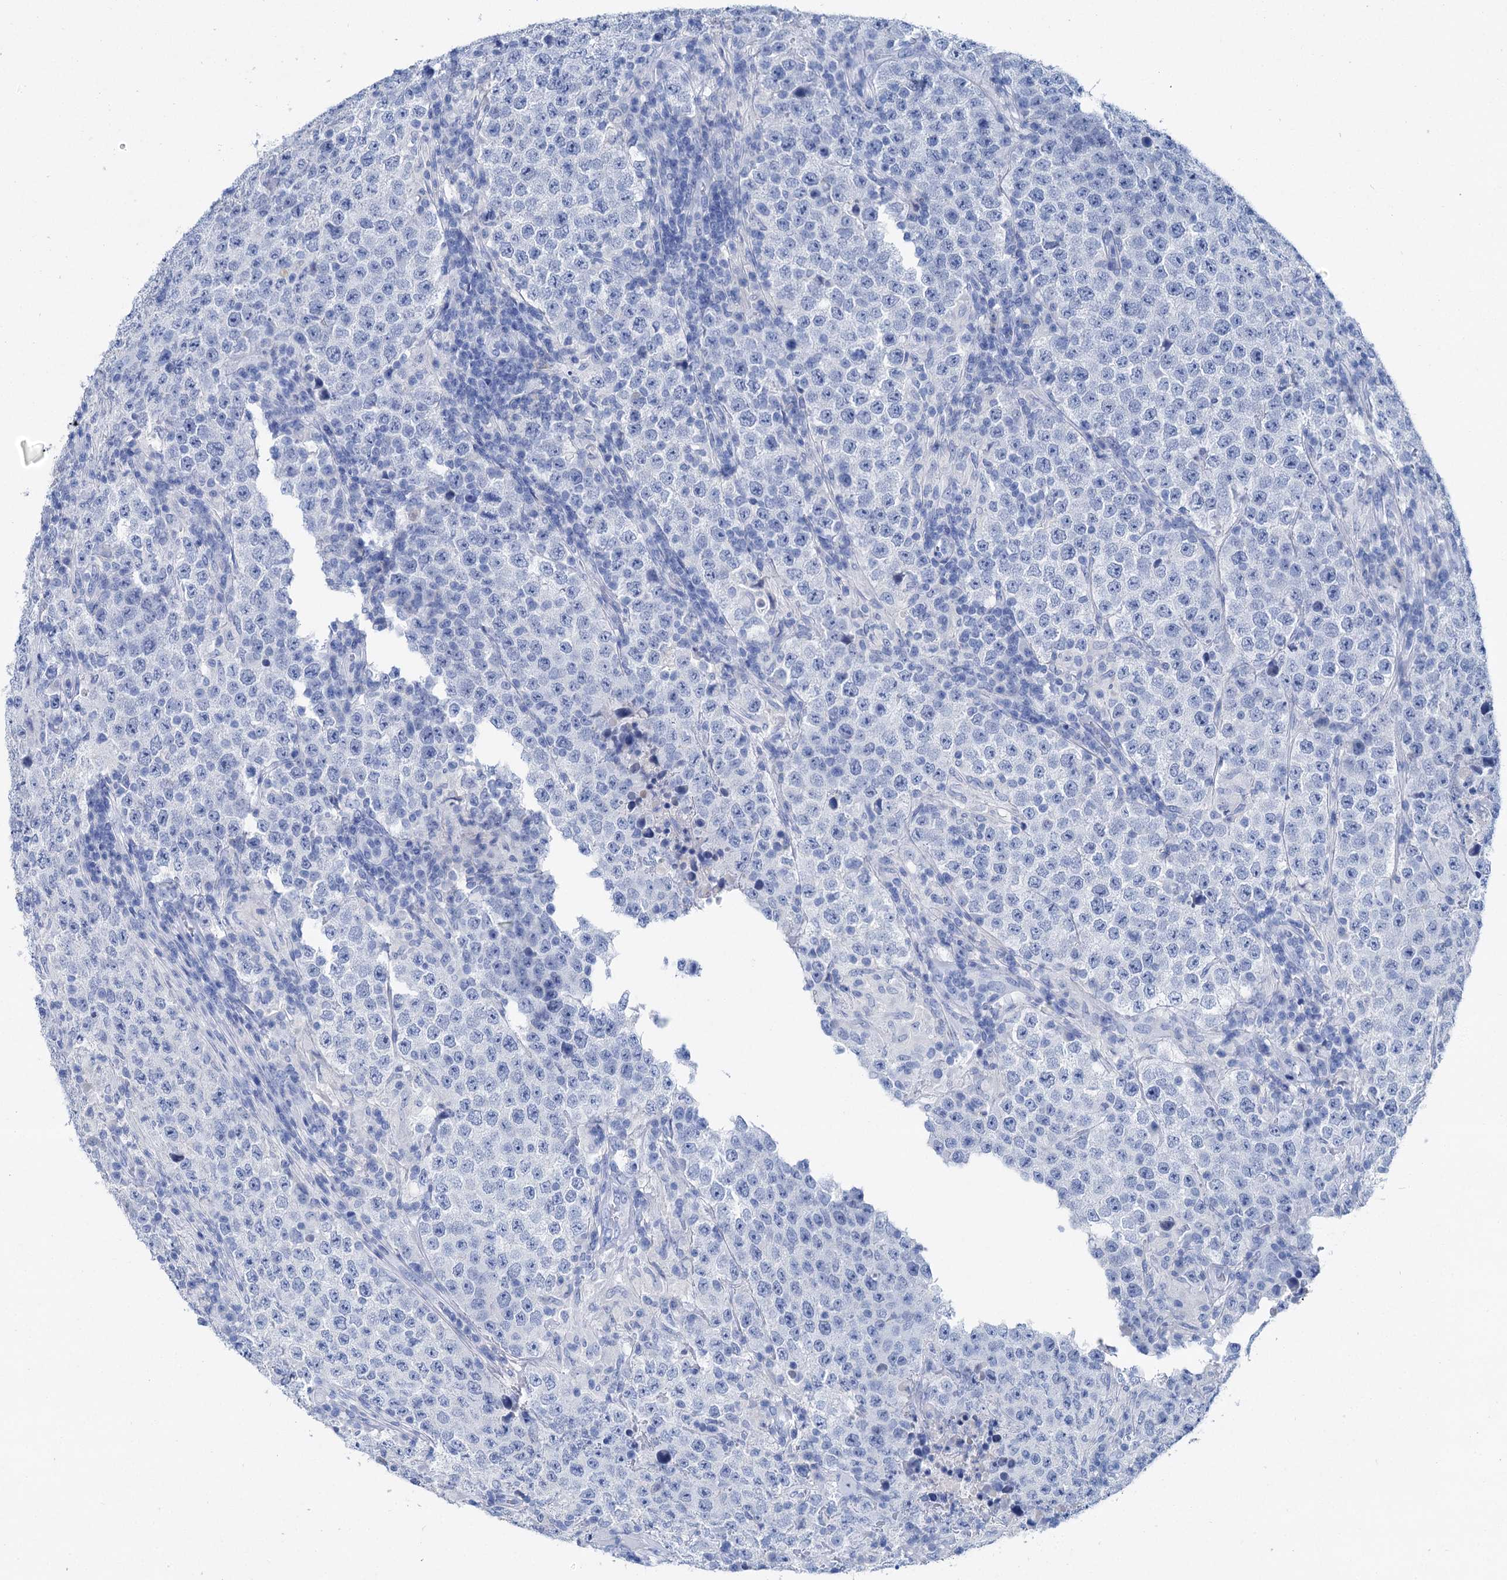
{"staining": {"intensity": "negative", "quantity": "none", "location": "none"}, "tissue": "testis cancer", "cell_type": "Tumor cells", "image_type": "cancer", "snomed": [{"axis": "morphology", "description": "Normal tissue, NOS"}, {"axis": "morphology", "description": "Urothelial carcinoma, High grade"}, {"axis": "morphology", "description": "Seminoma, NOS"}, {"axis": "morphology", "description": "Carcinoma, Embryonal, NOS"}, {"axis": "topography", "description": "Urinary bladder"}, {"axis": "topography", "description": "Testis"}], "caption": "This is an IHC micrograph of human testis cancer. There is no expression in tumor cells.", "gene": "BRINP1", "patient": {"sex": "male", "age": 41}}